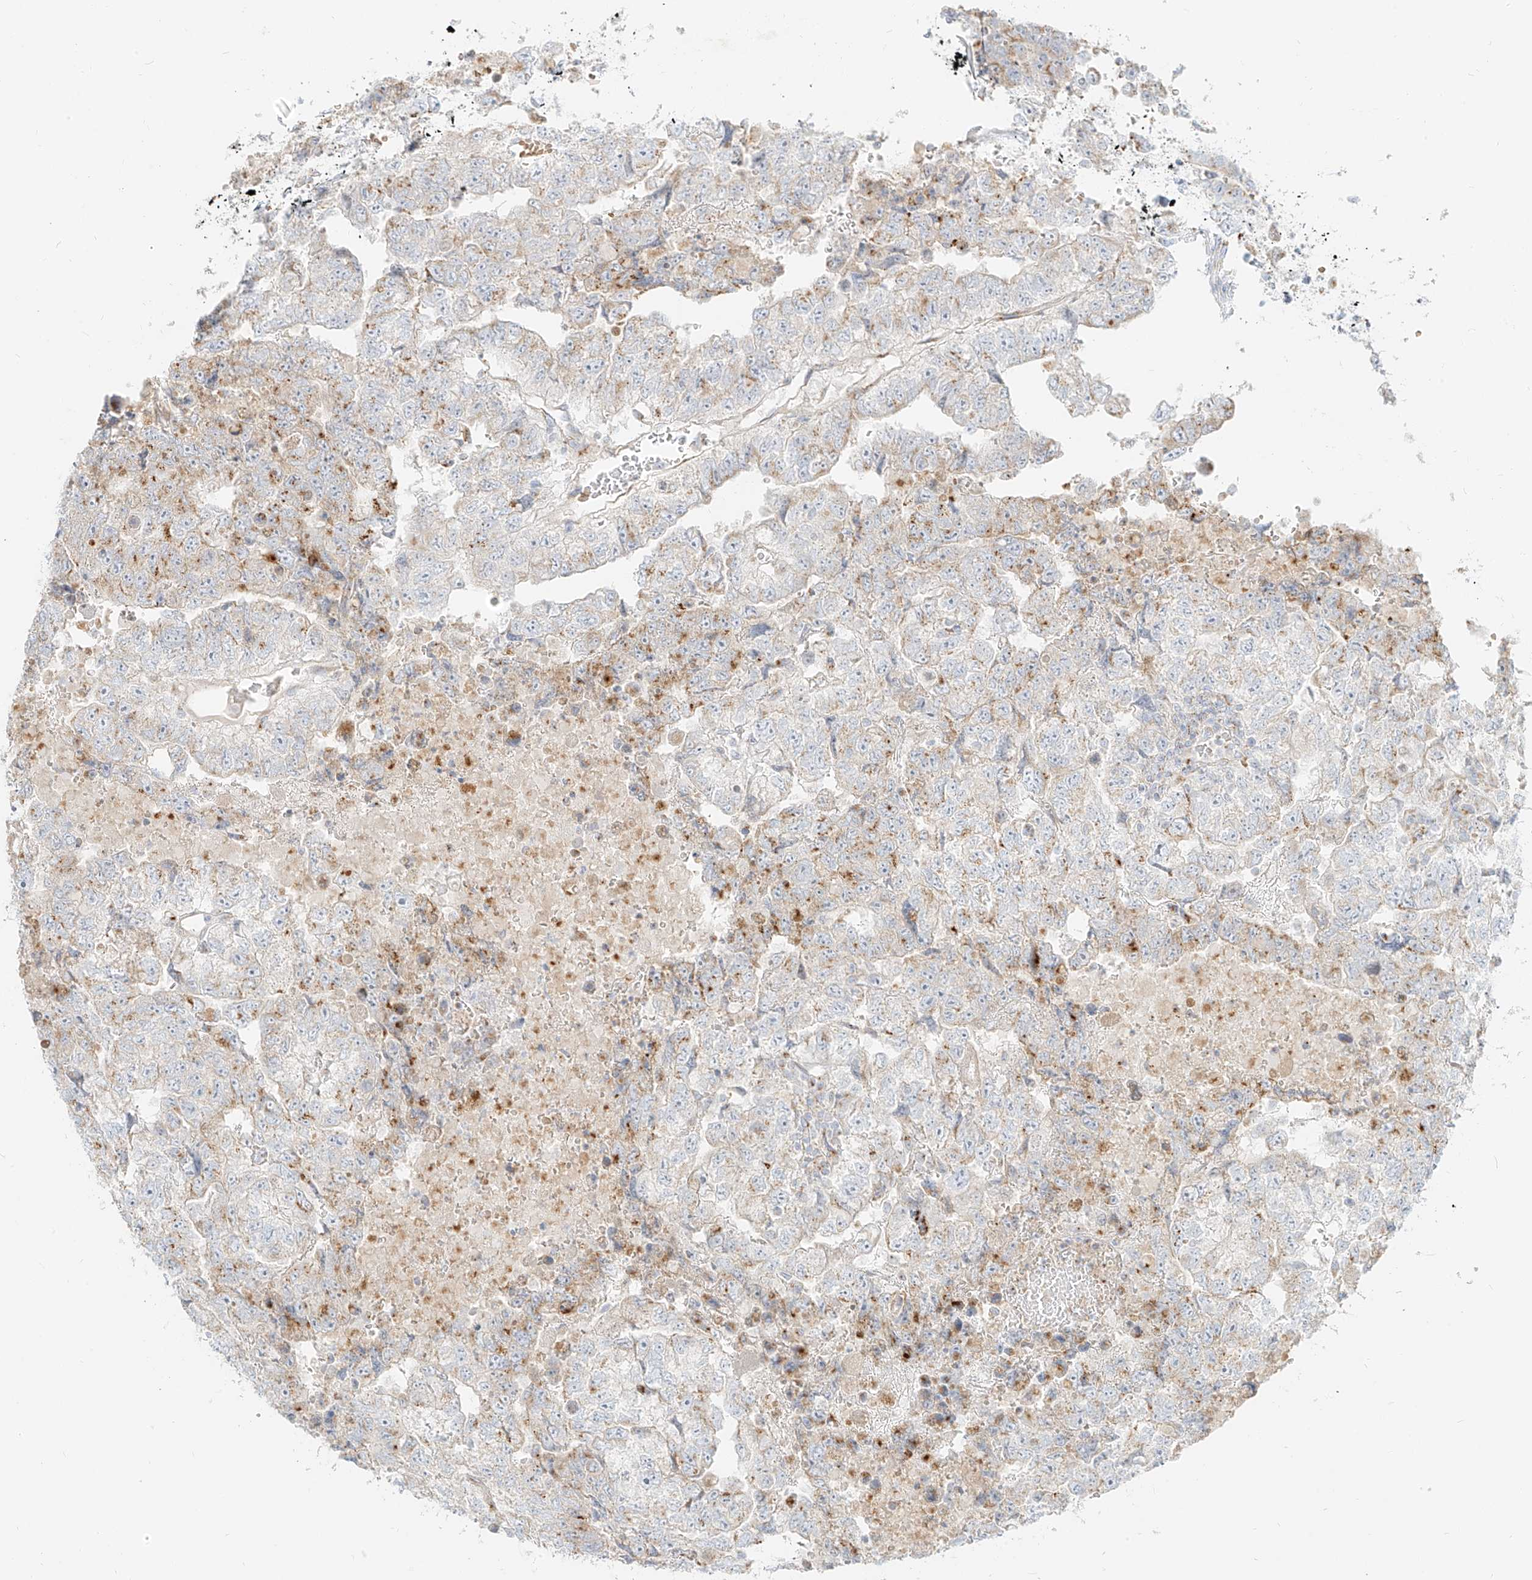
{"staining": {"intensity": "moderate", "quantity": "<25%", "location": "cytoplasmic/membranous"}, "tissue": "testis cancer", "cell_type": "Tumor cells", "image_type": "cancer", "snomed": [{"axis": "morphology", "description": "Carcinoma, Embryonal, NOS"}, {"axis": "topography", "description": "Testis"}], "caption": "Moderate cytoplasmic/membranous positivity for a protein is appreciated in about <25% of tumor cells of testis embryonal carcinoma using immunohistochemistry (IHC).", "gene": "TMEM87B", "patient": {"sex": "male", "age": 36}}